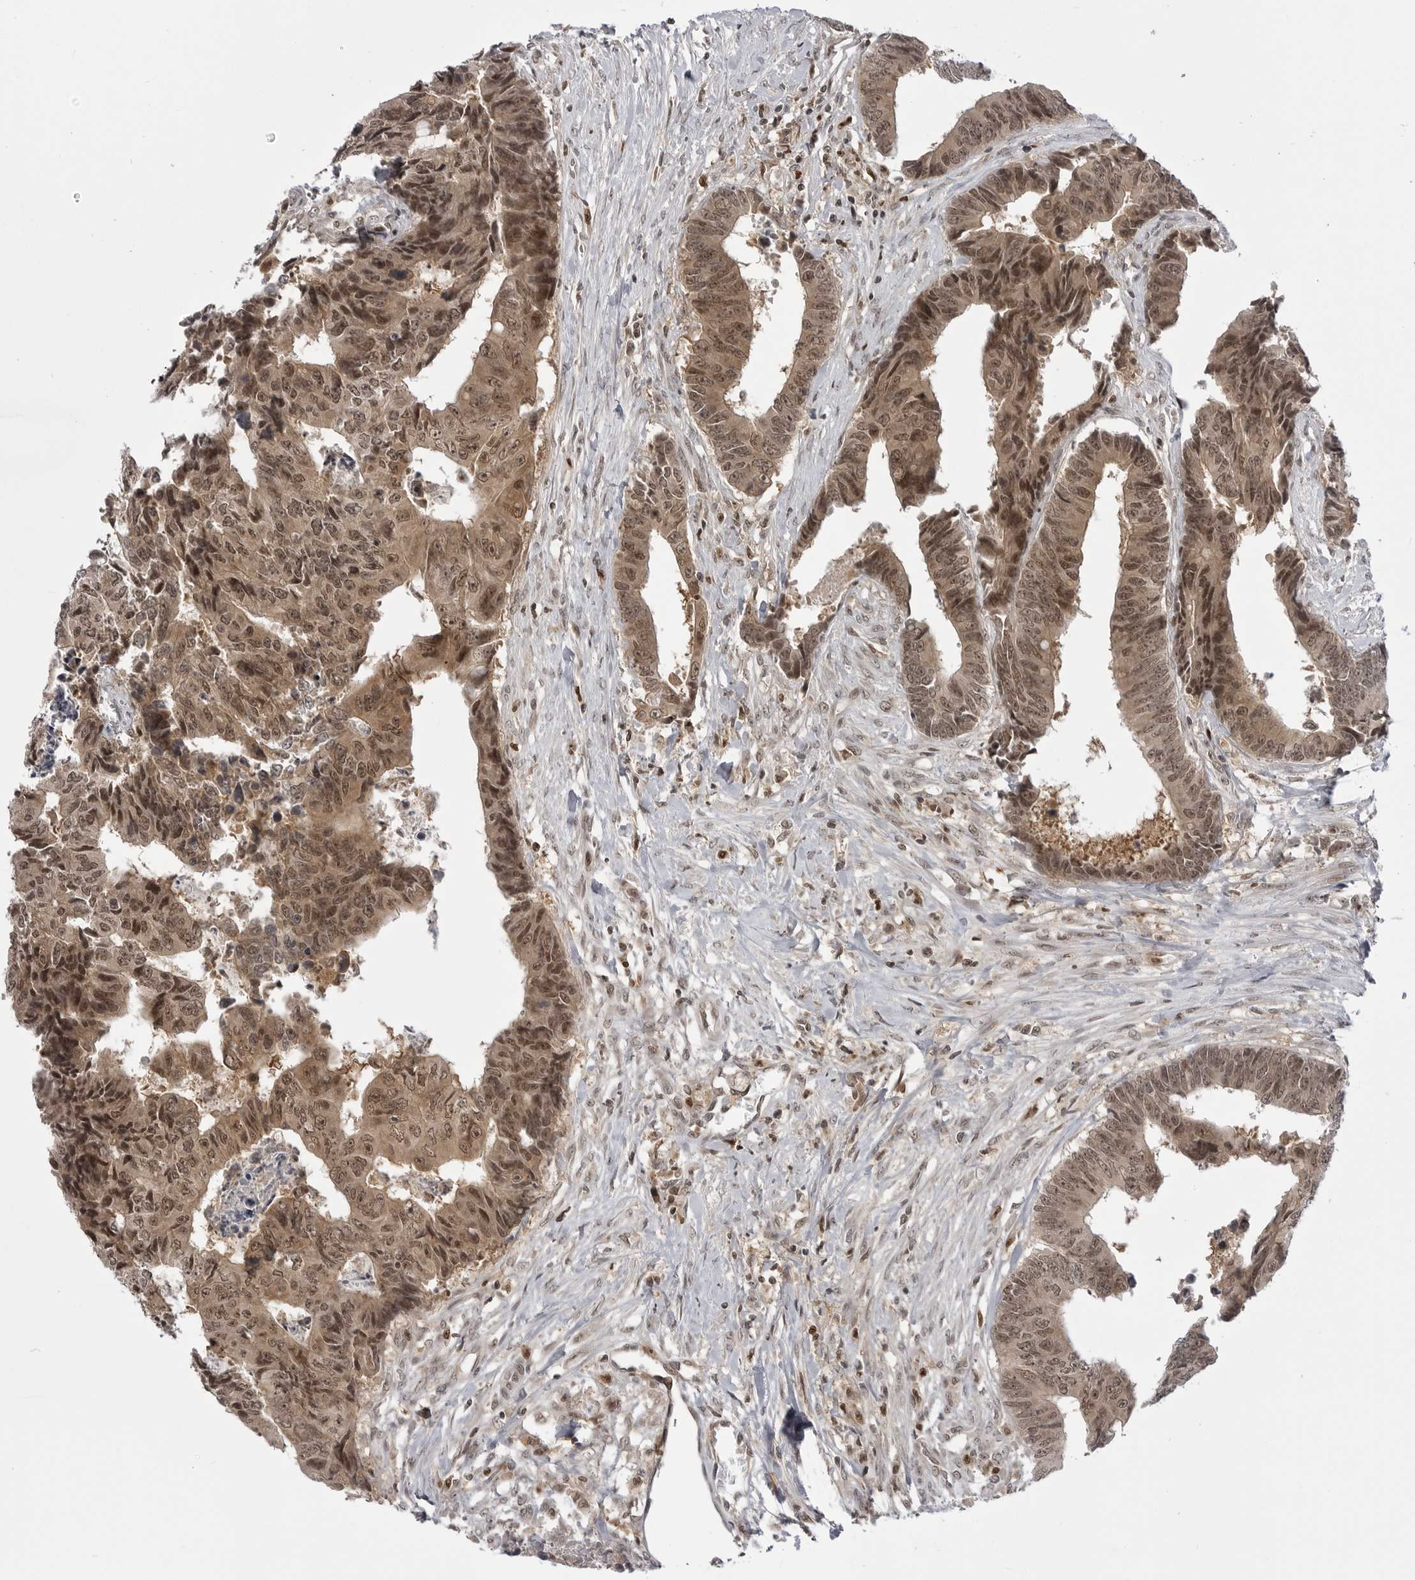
{"staining": {"intensity": "moderate", "quantity": ">75%", "location": "cytoplasmic/membranous,nuclear"}, "tissue": "colorectal cancer", "cell_type": "Tumor cells", "image_type": "cancer", "snomed": [{"axis": "morphology", "description": "Adenocarcinoma, NOS"}, {"axis": "topography", "description": "Rectum"}], "caption": "Colorectal cancer tissue shows moderate cytoplasmic/membranous and nuclear staining in about >75% of tumor cells, visualized by immunohistochemistry.", "gene": "PTK2B", "patient": {"sex": "male", "age": 84}}